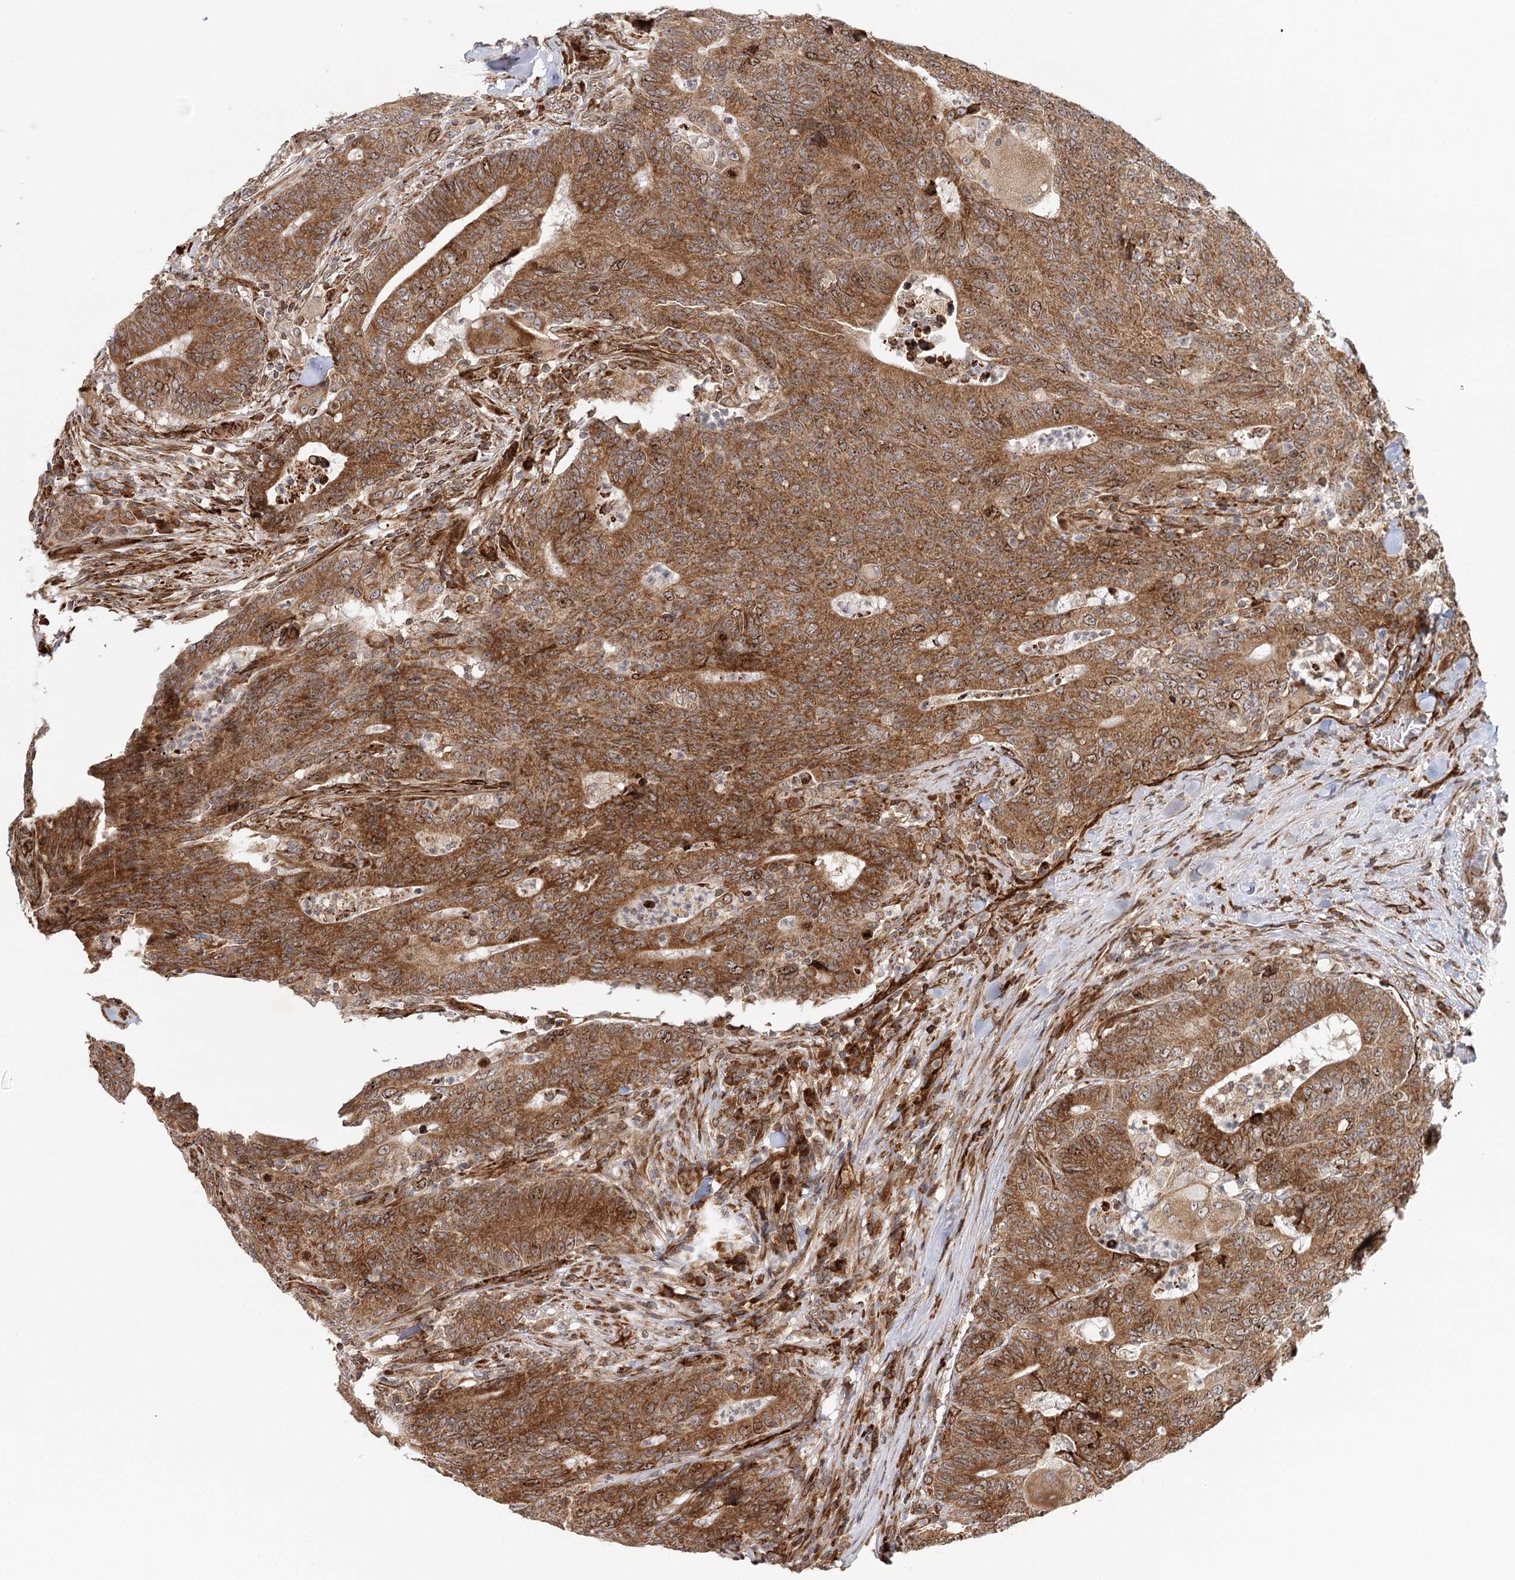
{"staining": {"intensity": "moderate", "quantity": ">75%", "location": "cytoplasmic/membranous,nuclear"}, "tissue": "colorectal cancer", "cell_type": "Tumor cells", "image_type": "cancer", "snomed": [{"axis": "morphology", "description": "Normal tissue, NOS"}, {"axis": "morphology", "description": "Adenocarcinoma, NOS"}, {"axis": "topography", "description": "Colon"}], "caption": "A high-resolution histopathology image shows immunohistochemistry (IHC) staining of colorectal adenocarcinoma, which shows moderate cytoplasmic/membranous and nuclear expression in about >75% of tumor cells. (IHC, brightfield microscopy, high magnification).", "gene": "MKNK1", "patient": {"sex": "female", "age": 75}}